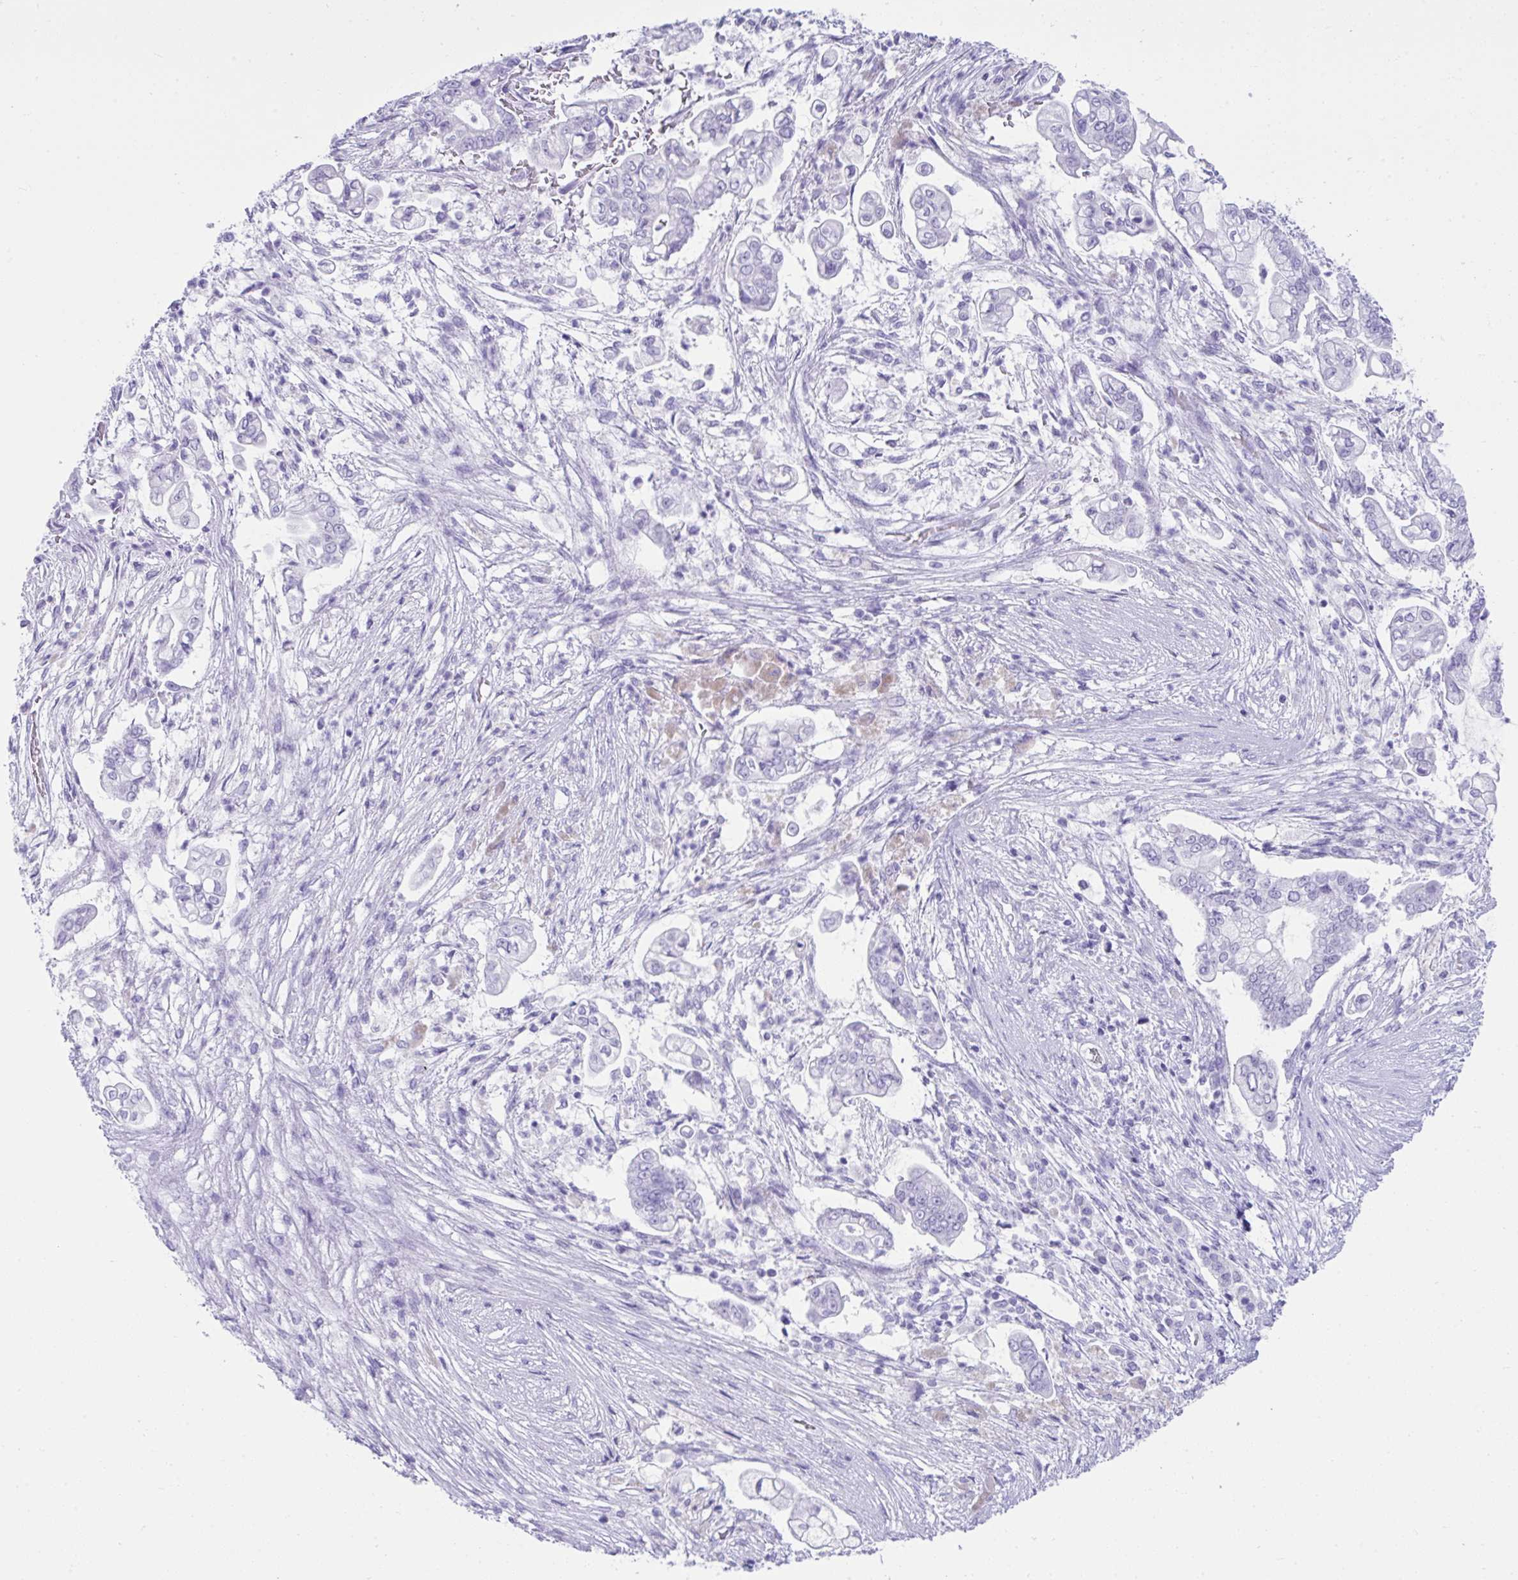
{"staining": {"intensity": "negative", "quantity": "none", "location": "none"}, "tissue": "pancreatic cancer", "cell_type": "Tumor cells", "image_type": "cancer", "snomed": [{"axis": "morphology", "description": "Adenocarcinoma, NOS"}, {"axis": "topography", "description": "Pancreas"}], "caption": "This is an immunohistochemistry (IHC) image of human adenocarcinoma (pancreatic). There is no positivity in tumor cells.", "gene": "PSCA", "patient": {"sex": "female", "age": 69}}